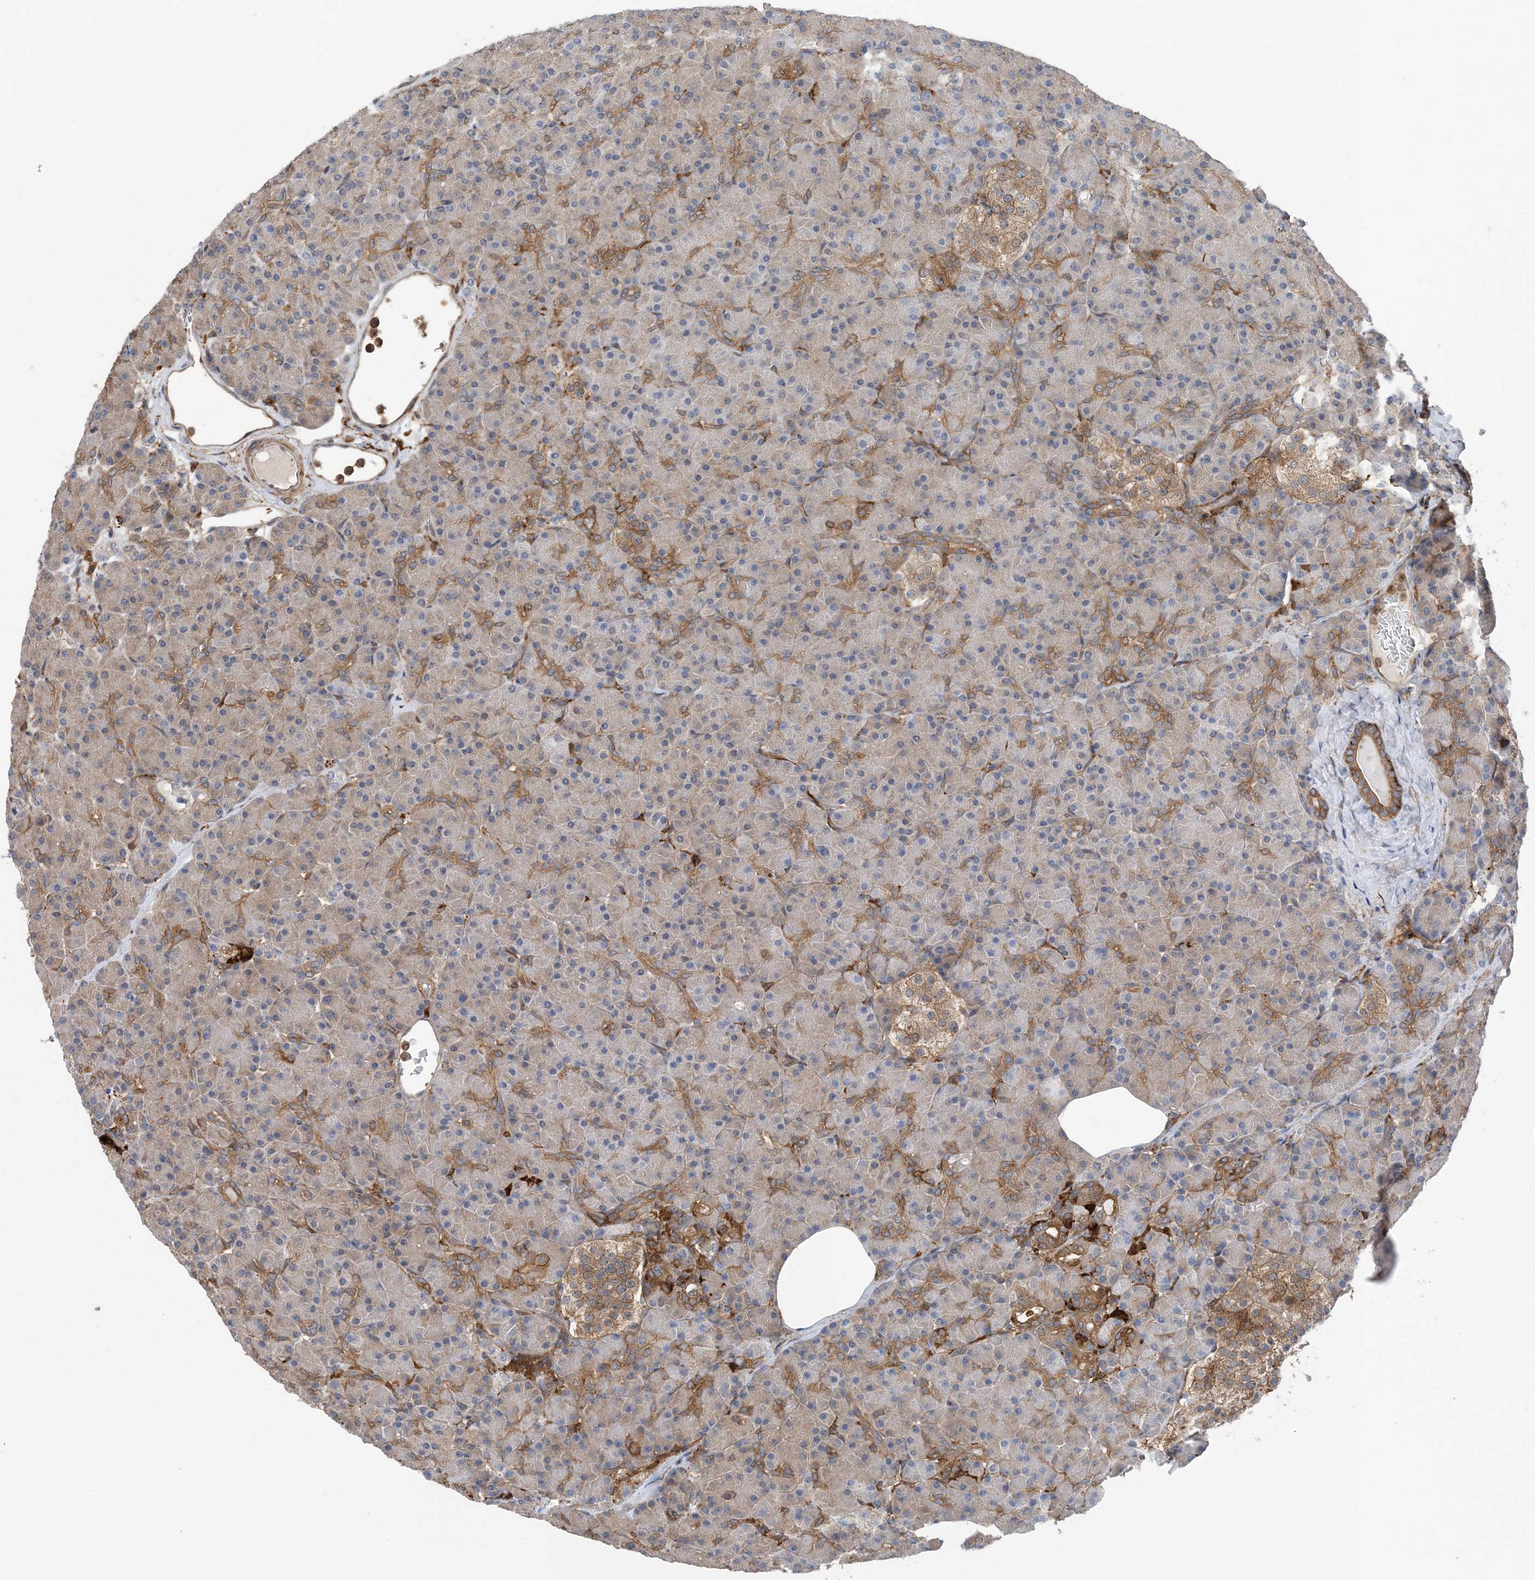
{"staining": {"intensity": "moderate", "quantity": "25%-75%", "location": "cytoplasmic/membranous"}, "tissue": "pancreas", "cell_type": "Exocrine glandular cells", "image_type": "normal", "snomed": [{"axis": "morphology", "description": "Normal tissue, NOS"}, {"axis": "topography", "description": "Pancreas"}], "caption": "Protein expression analysis of unremarkable human pancreas reveals moderate cytoplasmic/membranous positivity in approximately 25%-75% of exocrine glandular cells. The staining is performed using DAB brown chromogen to label protein expression. The nuclei are counter-stained blue using hematoxylin.", "gene": "HS1BP3", "patient": {"sex": "female", "age": 43}}